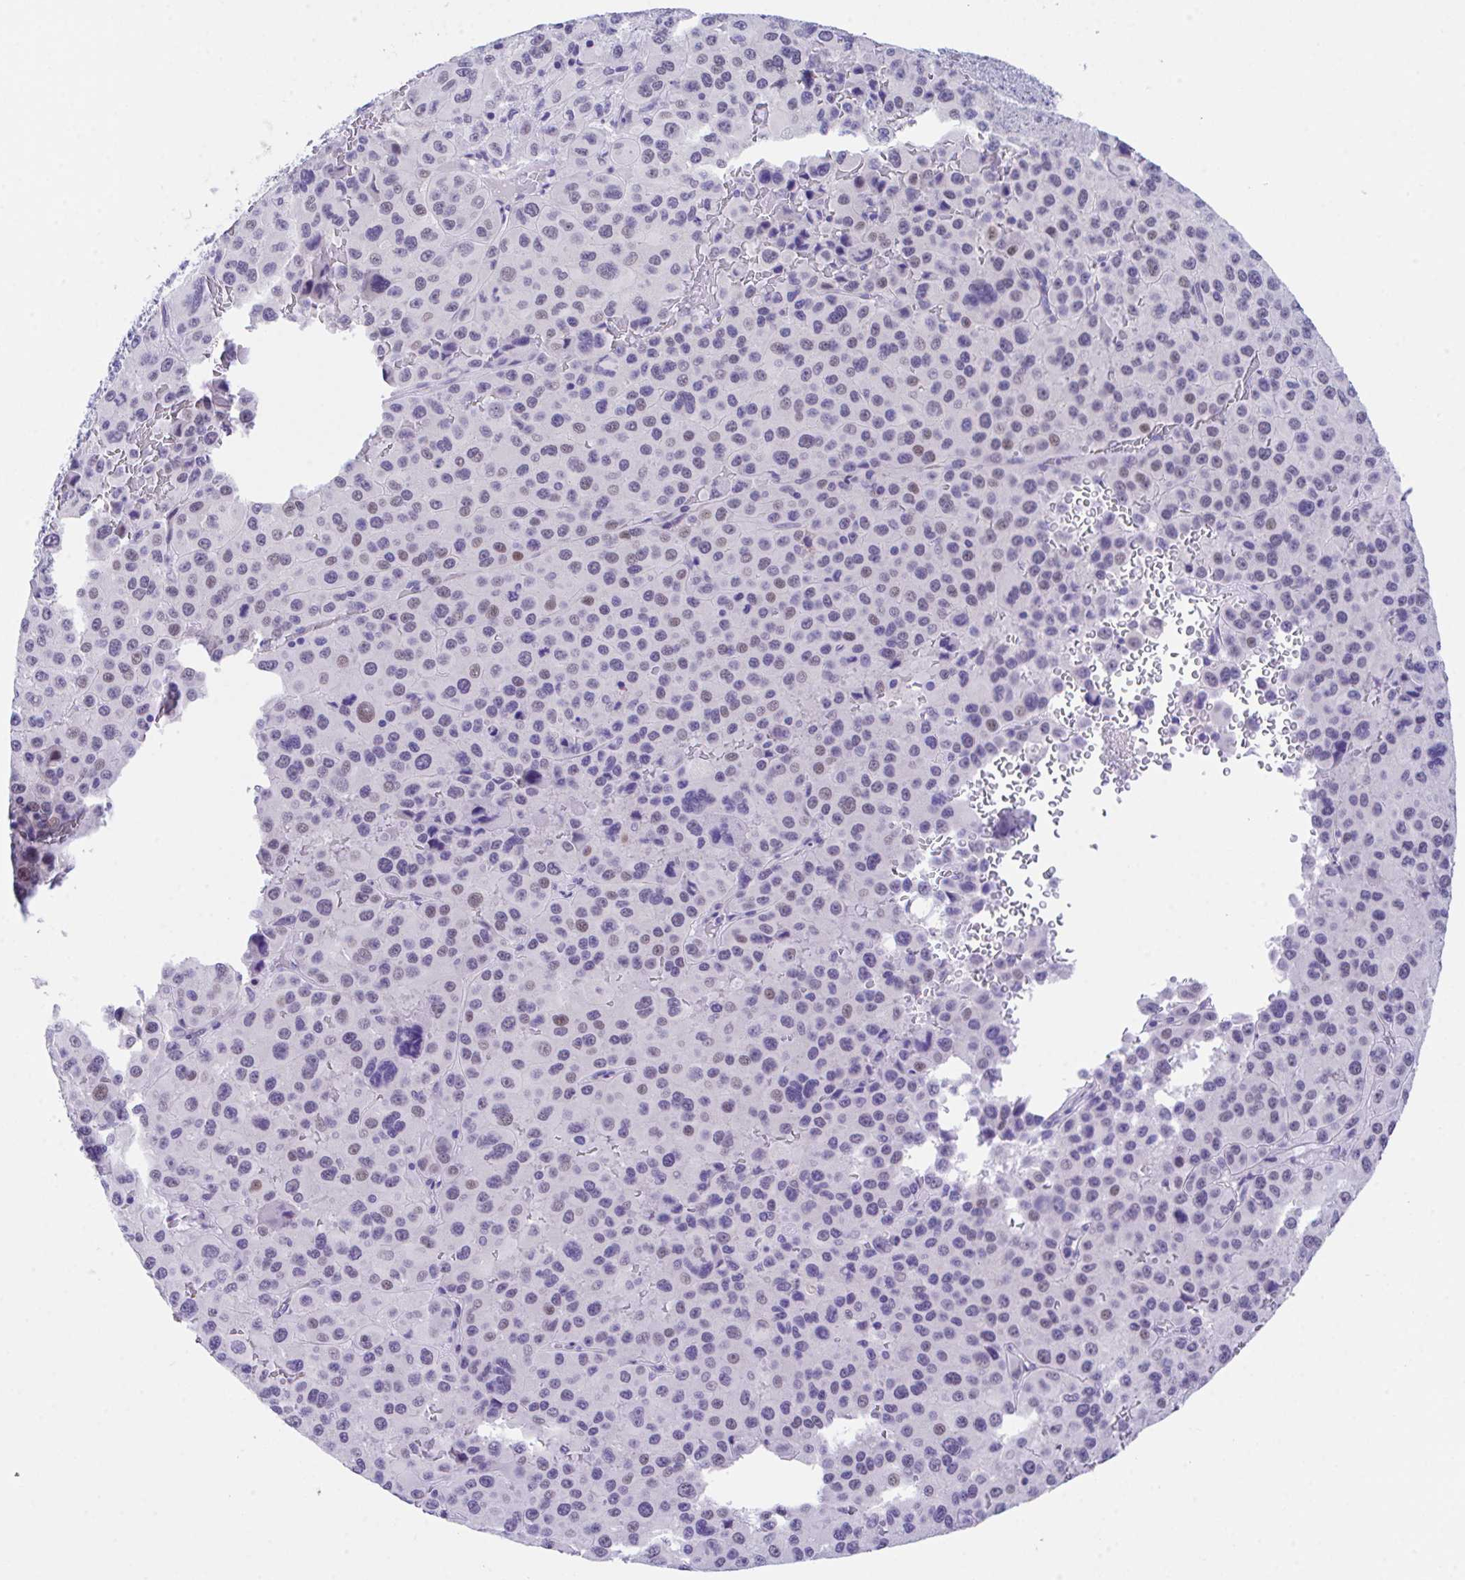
{"staining": {"intensity": "negative", "quantity": "none", "location": "none"}, "tissue": "melanoma", "cell_type": "Tumor cells", "image_type": "cancer", "snomed": [{"axis": "morphology", "description": "Malignant melanoma, Metastatic site"}, {"axis": "topography", "description": "Lymph node"}], "caption": "The immunohistochemistry photomicrograph has no significant positivity in tumor cells of malignant melanoma (metastatic site) tissue.", "gene": "HOXB4", "patient": {"sex": "female", "age": 65}}